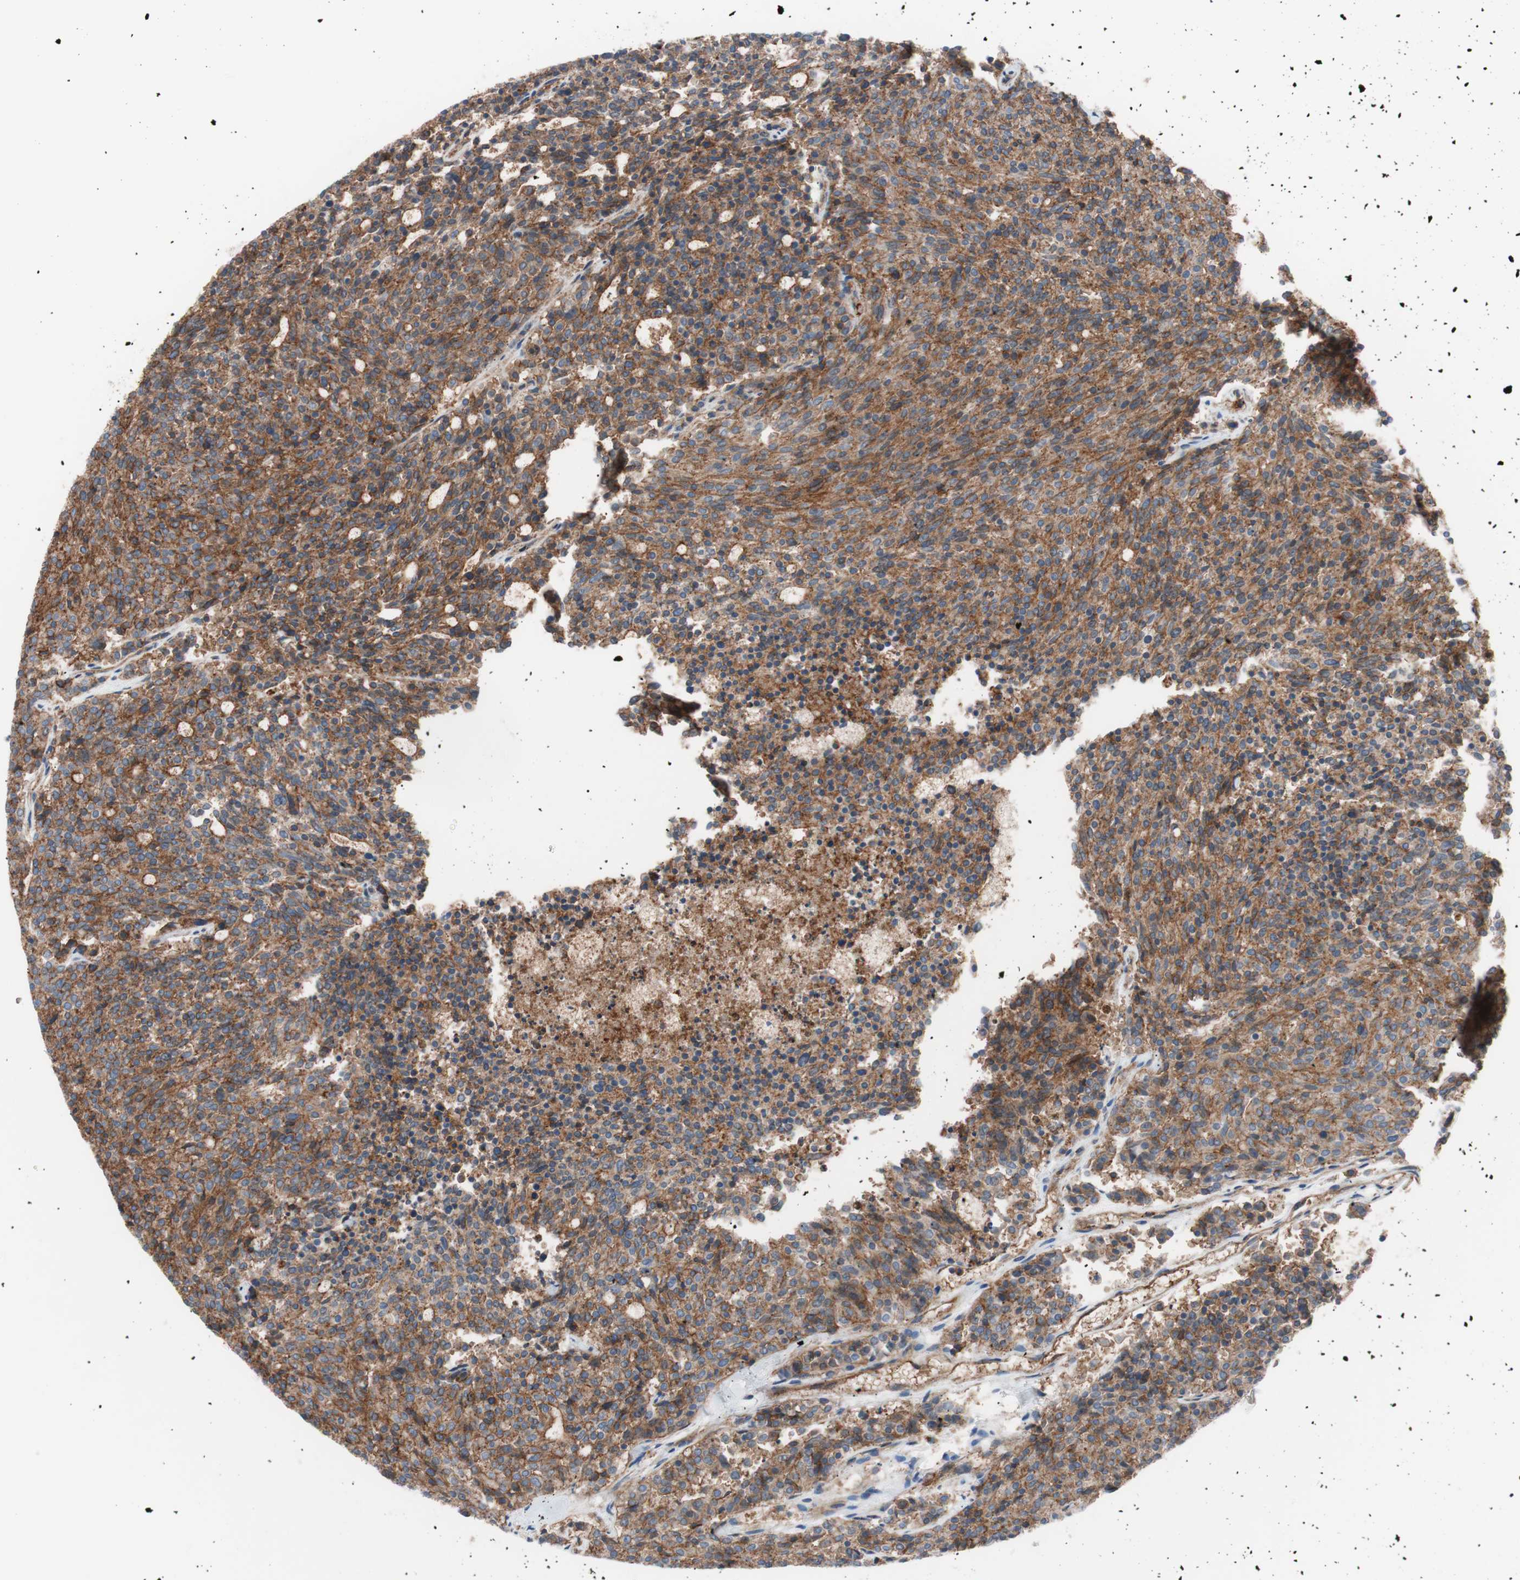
{"staining": {"intensity": "strong", "quantity": ">75%", "location": "cytoplasmic/membranous"}, "tissue": "carcinoid", "cell_type": "Tumor cells", "image_type": "cancer", "snomed": [{"axis": "morphology", "description": "Carcinoid, malignant, NOS"}, {"axis": "topography", "description": "Pancreas"}], "caption": "This is an image of IHC staining of malignant carcinoid, which shows strong staining in the cytoplasmic/membranous of tumor cells.", "gene": "FLOT2", "patient": {"sex": "female", "age": 54}}